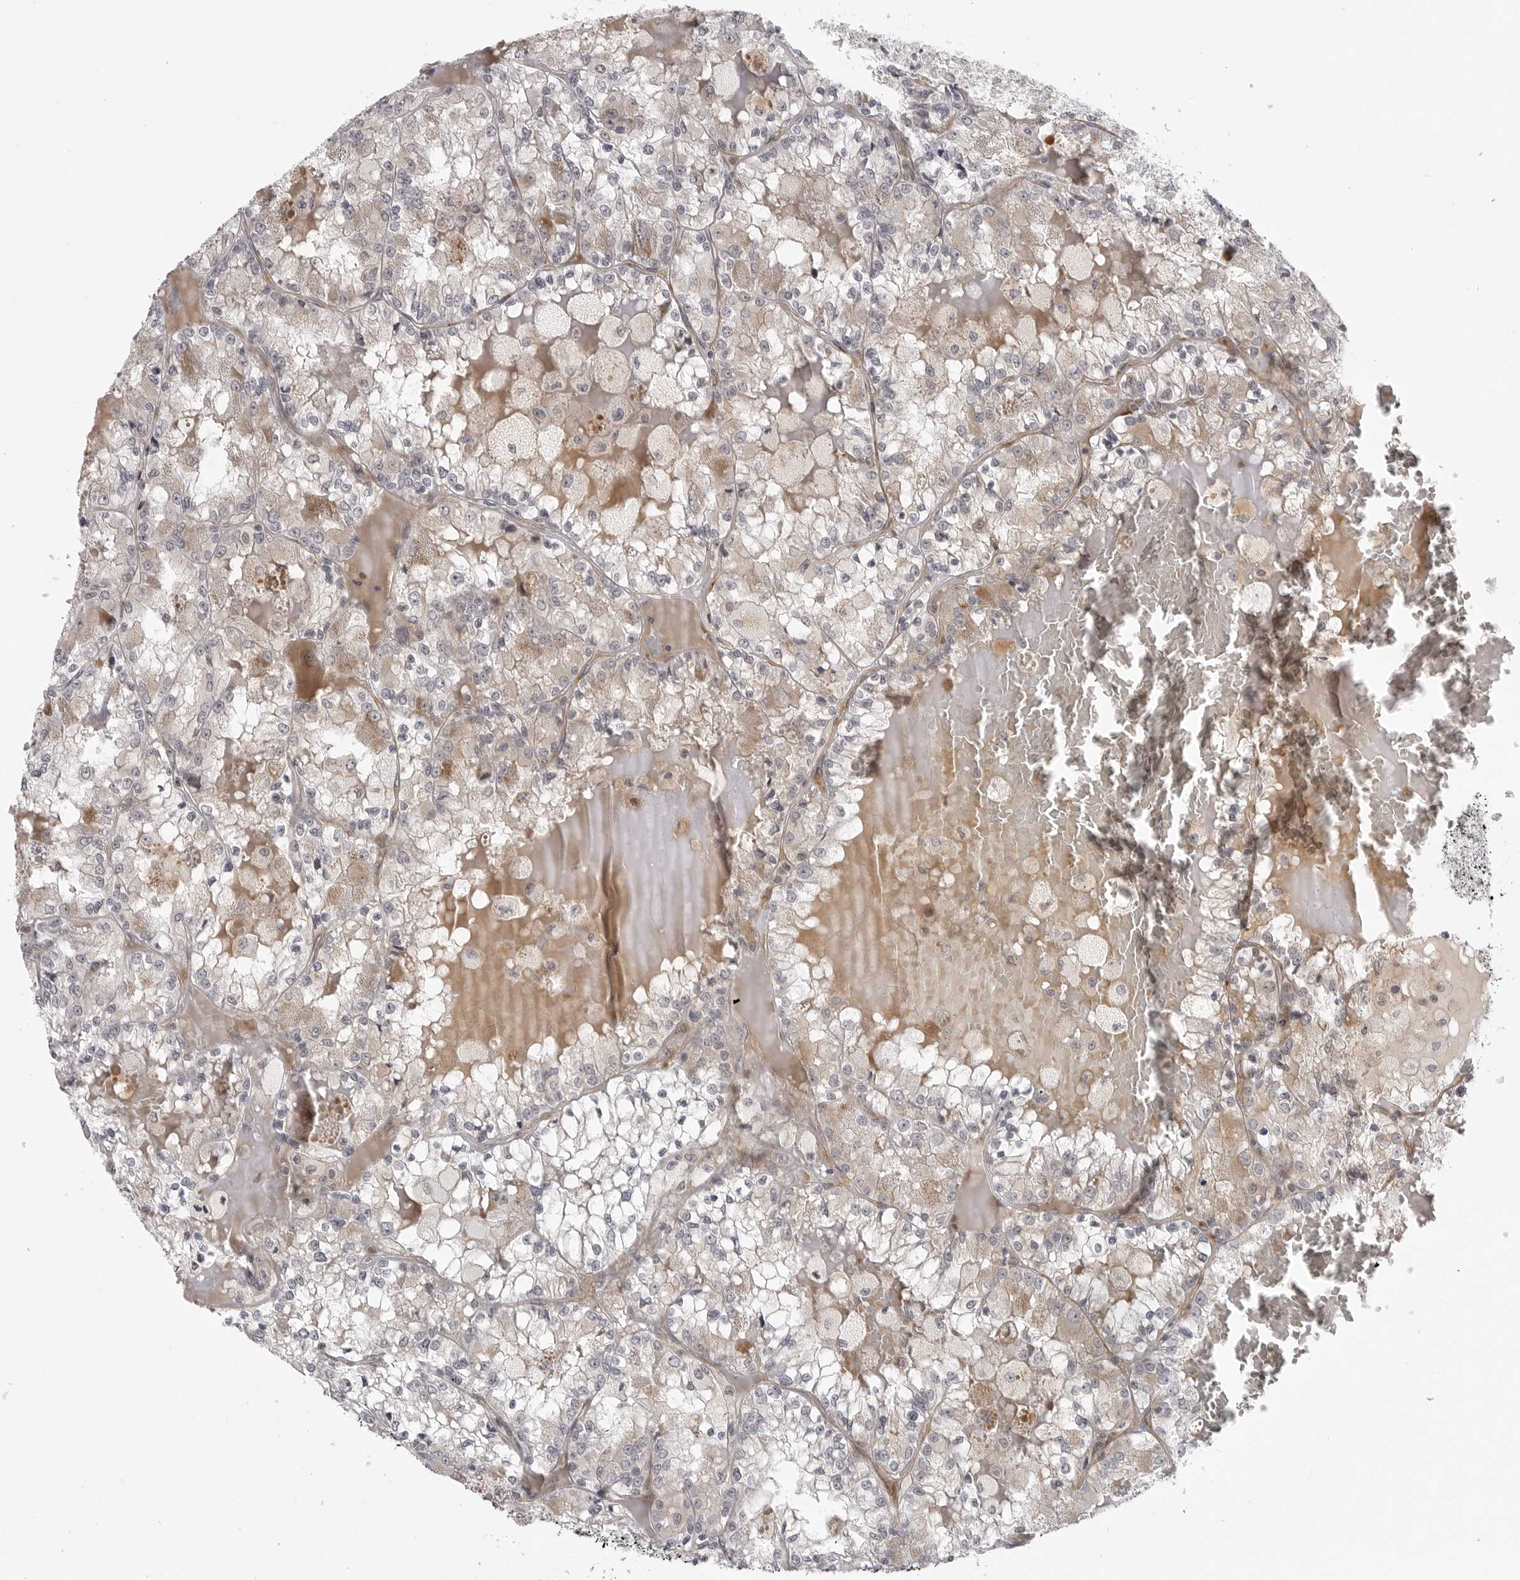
{"staining": {"intensity": "weak", "quantity": "<25%", "location": "cytoplasmic/membranous"}, "tissue": "renal cancer", "cell_type": "Tumor cells", "image_type": "cancer", "snomed": [{"axis": "morphology", "description": "Adenocarcinoma, NOS"}, {"axis": "topography", "description": "Kidney"}], "caption": "Tumor cells show no significant staining in renal cancer (adenocarcinoma).", "gene": "CD300LD", "patient": {"sex": "female", "age": 56}}